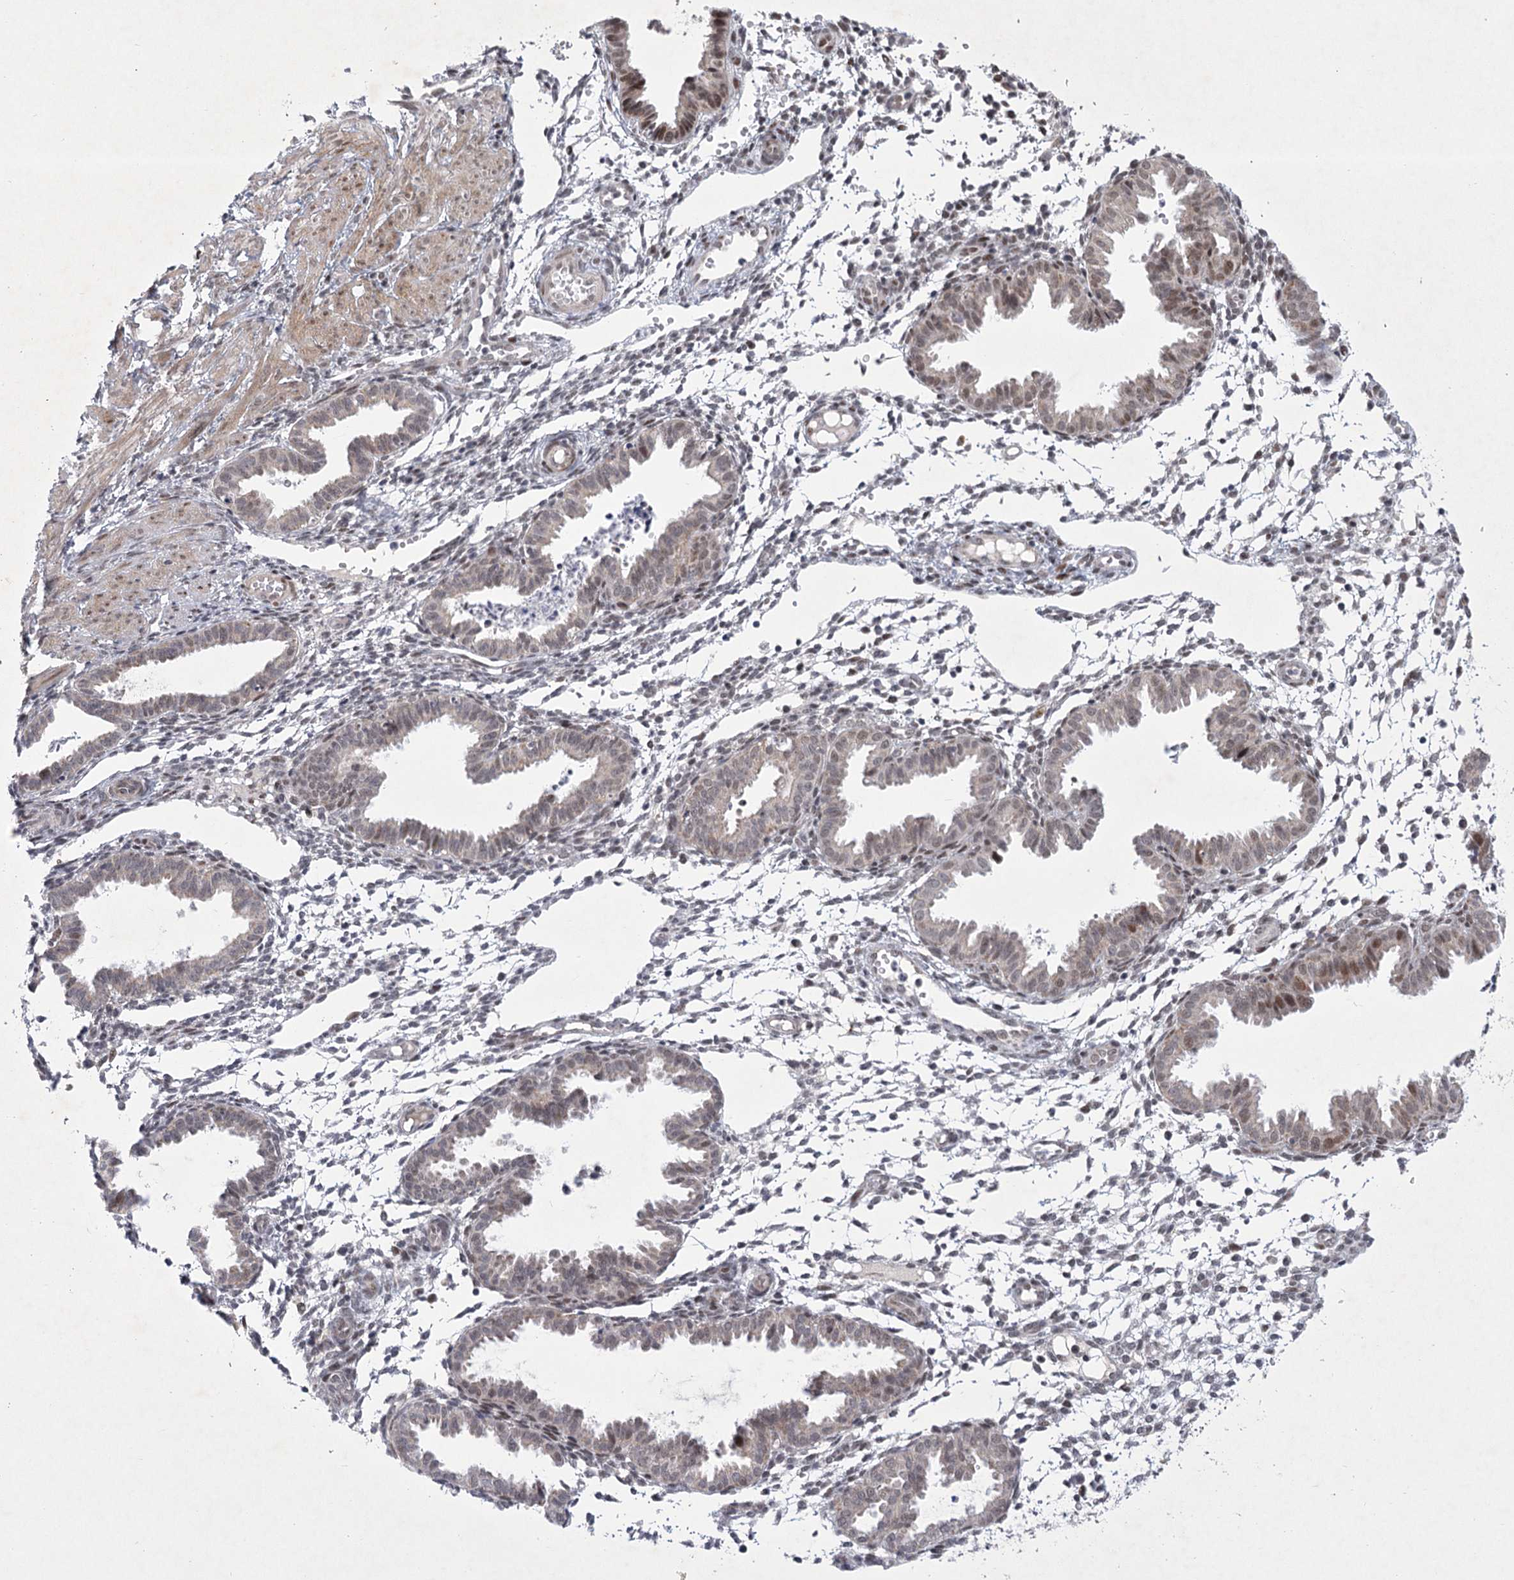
{"staining": {"intensity": "moderate", "quantity": "25%-75%", "location": "nuclear"}, "tissue": "endometrium", "cell_type": "Cells in endometrial stroma", "image_type": "normal", "snomed": [{"axis": "morphology", "description": "Normal tissue, NOS"}, {"axis": "topography", "description": "Endometrium"}], "caption": "Unremarkable endometrium exhibits moderate nuclear staining in approximately 25%-75% of cells in endometrial stroma (Stains: DAB (3,3'-diaminobenzidine) in brown, nuclei in blue, Microscopy: brightfield microscopy at high magnification)..", "gene": "CIB4", "patient": {"sex": "female", "age": 33}}